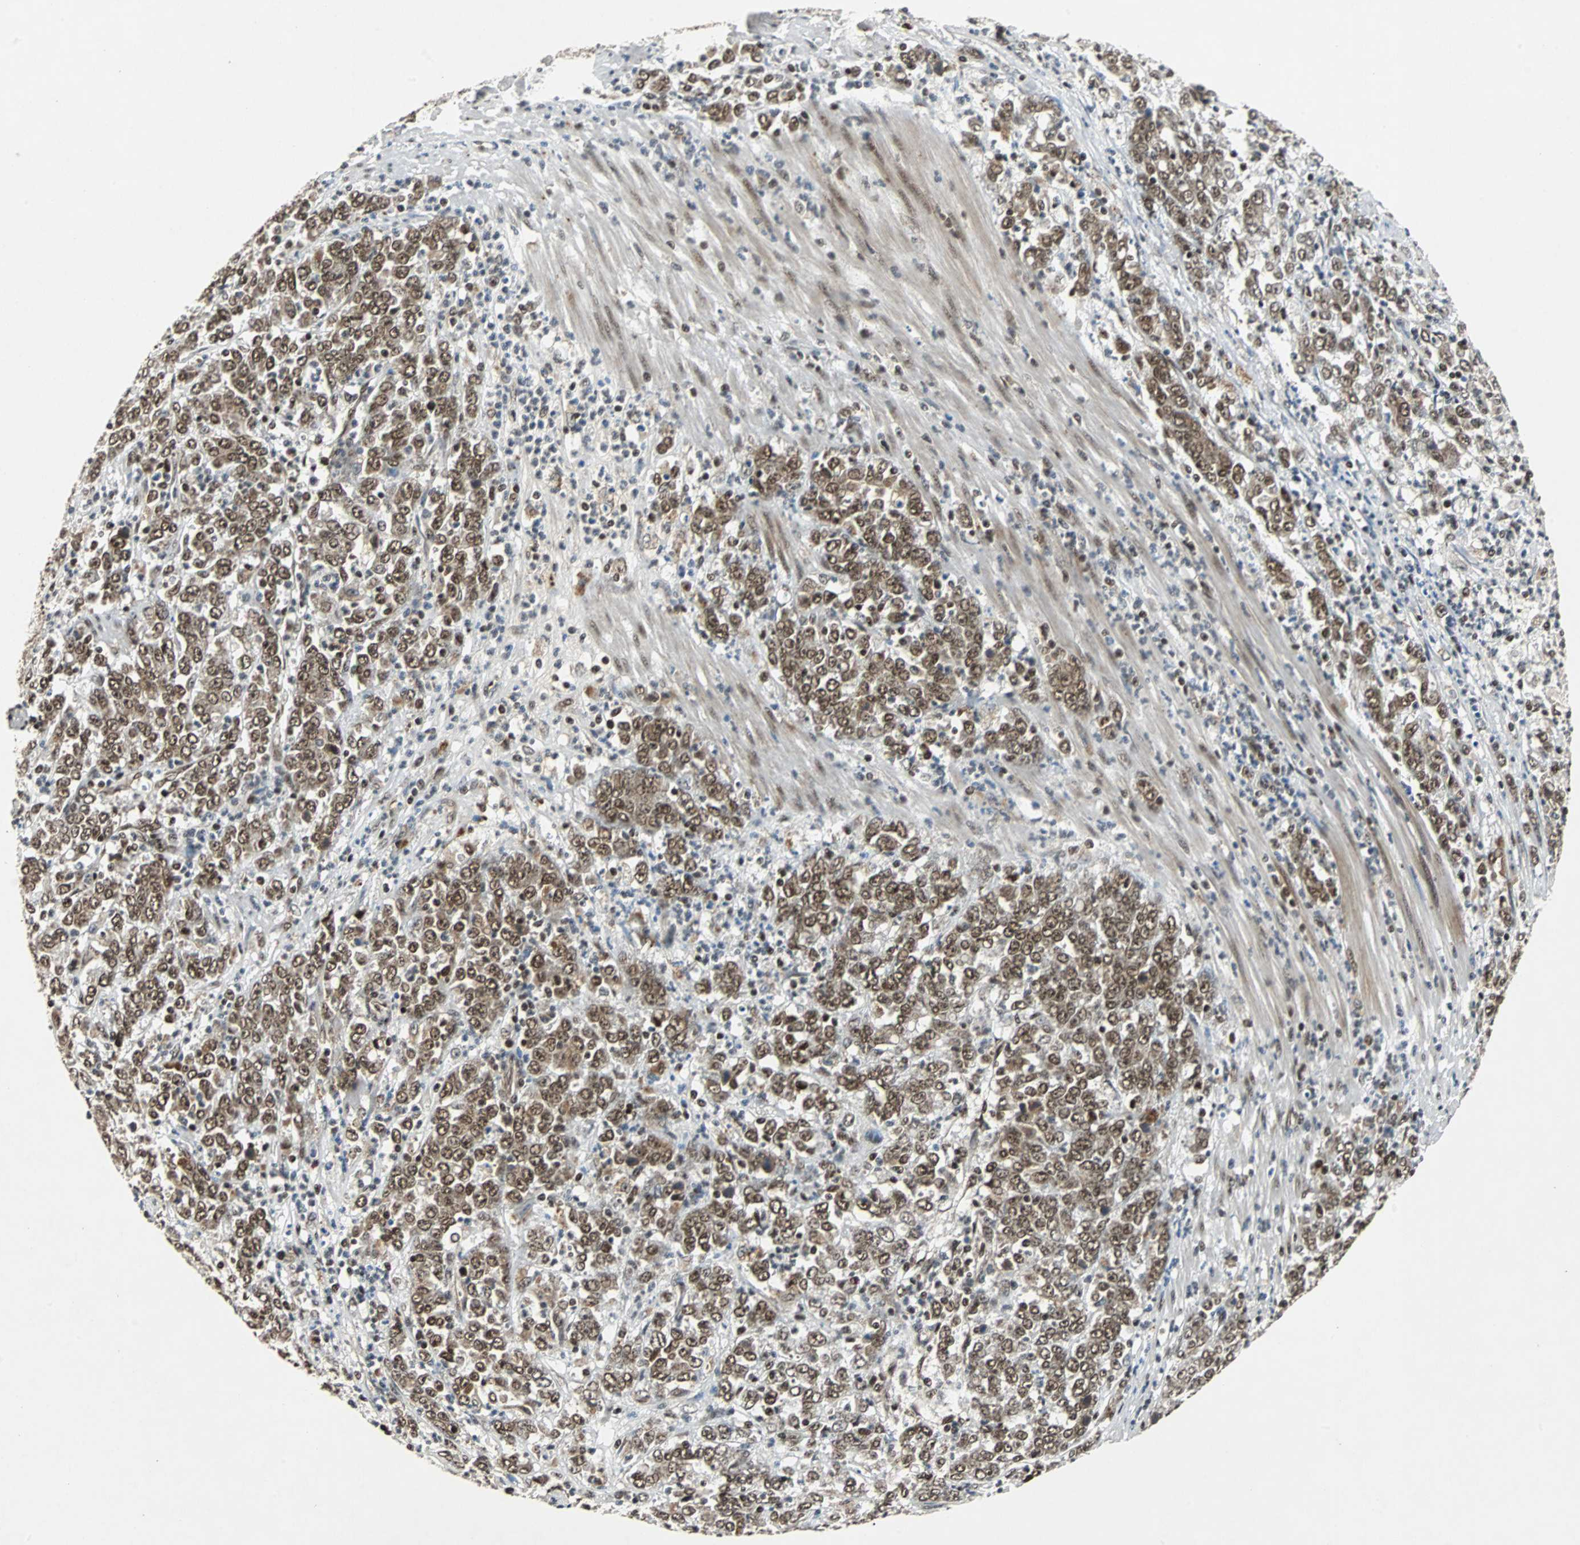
{"staining": {"intensity": "strong", "quantity": ">75%", "location": "nuclear"}, "tissue": "stomach cancer", "cell_type": "Tumor cells", "image_type": "cancer", "snomed": [{"axis": "morphology", "description": "Adenocarcinoma, NOS"}, {"axis": "topography", "description": "Stomach, lower"}], "caption": "Strong nuclear expression for a protein is appreciated in about >75% of tumor cells of stomach adenocarcinoma using immunohistochemistry.", "gene": "TAF5", "patient": {"sex": "female", "age": 71}}